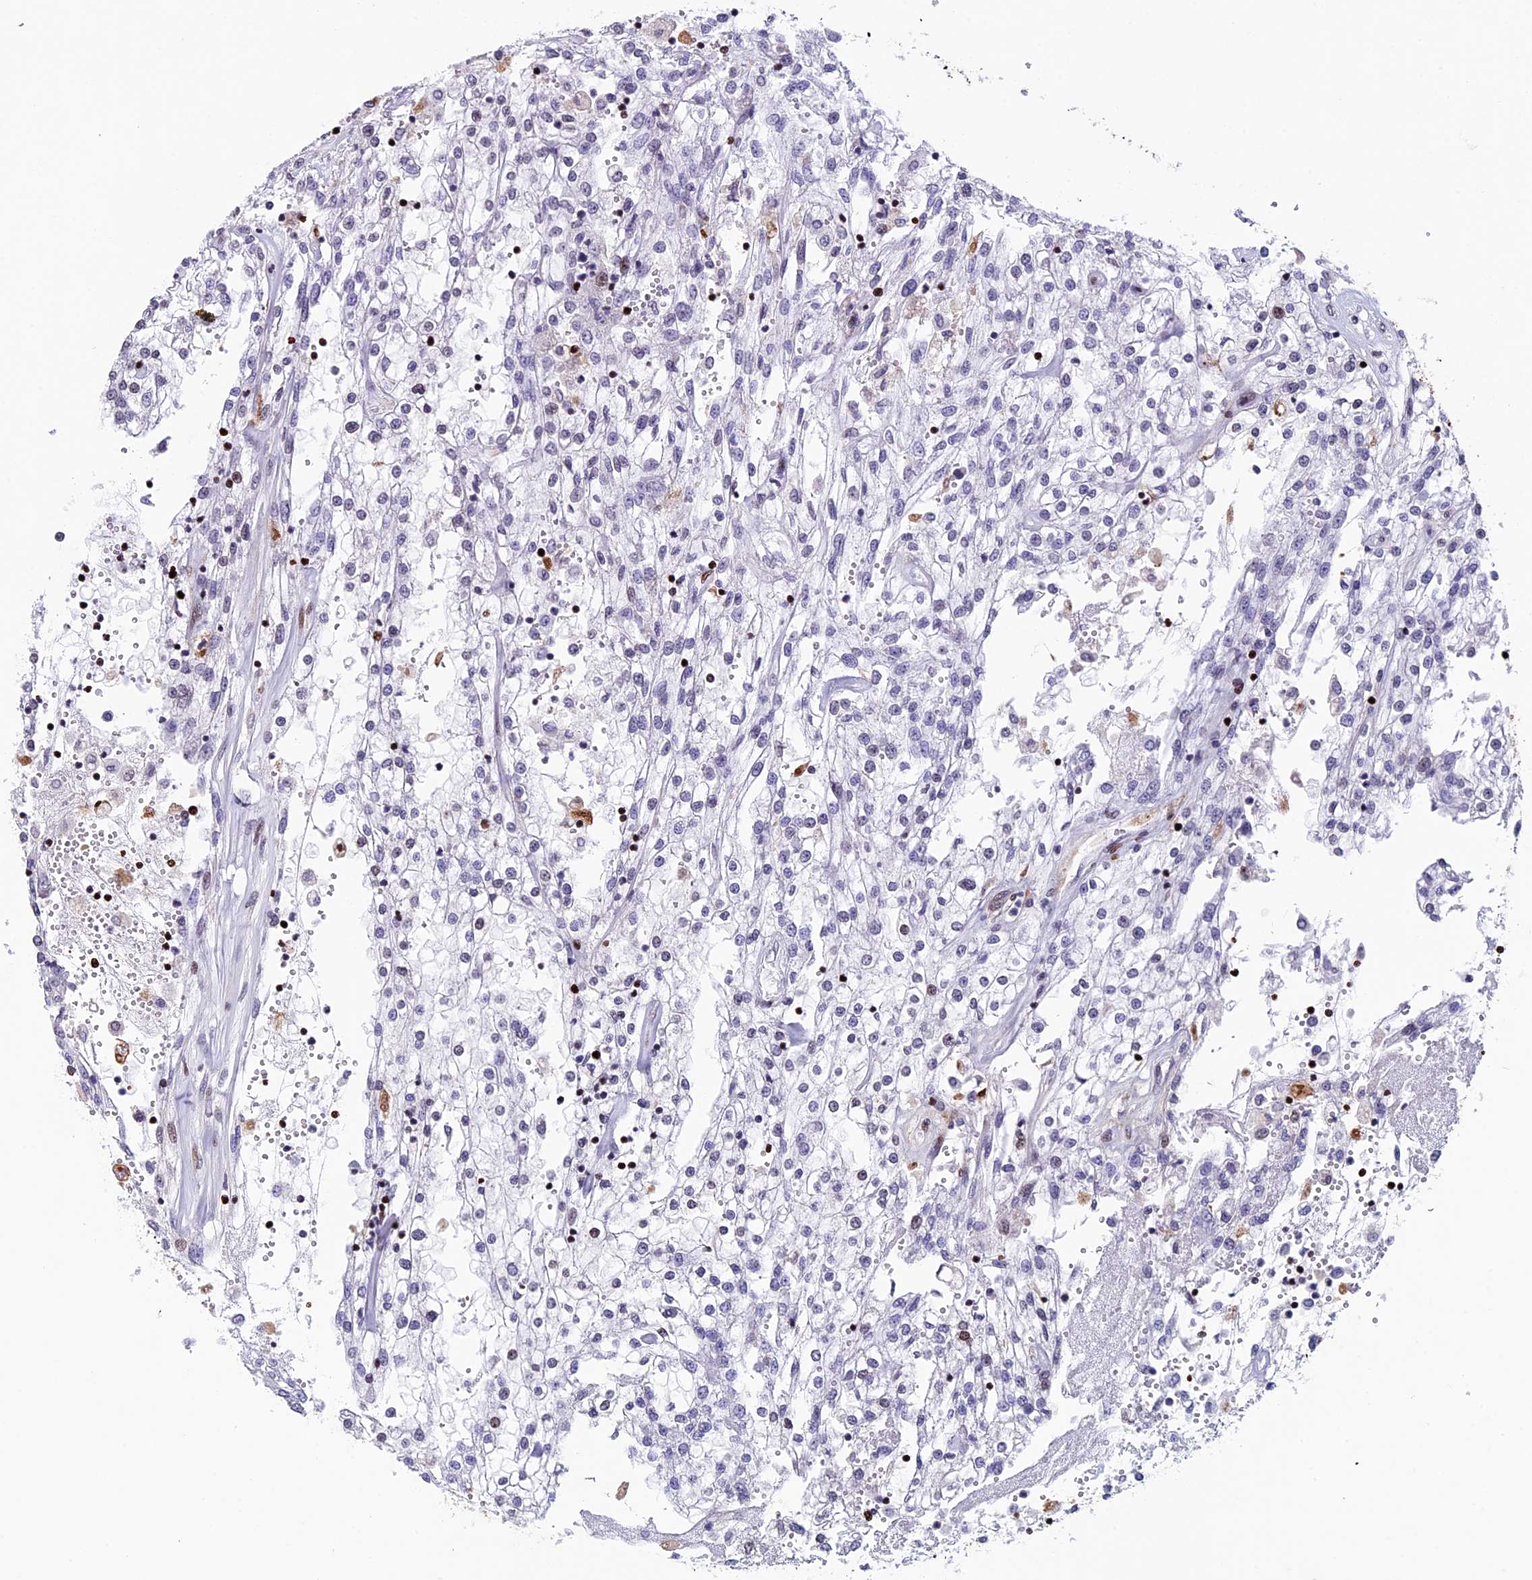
{"staining": {"intensity": "negative", "quantity": "none", "location": "none"}, "tissue": "renal cancer", "cell_type": "Tumor cells", "image_type": "cancer", "snomed": [{"axis": "morphology", "description": "Adenocarcinoma, NOS"}, {"axis": "topography", "description": "Kidney"}], "caption": "Tumor cells are negative for protein expression in human renal cancer (adenocarcinoma).", "gene": "BTBD3", "patient": {"sex": "female", "age": 52}}